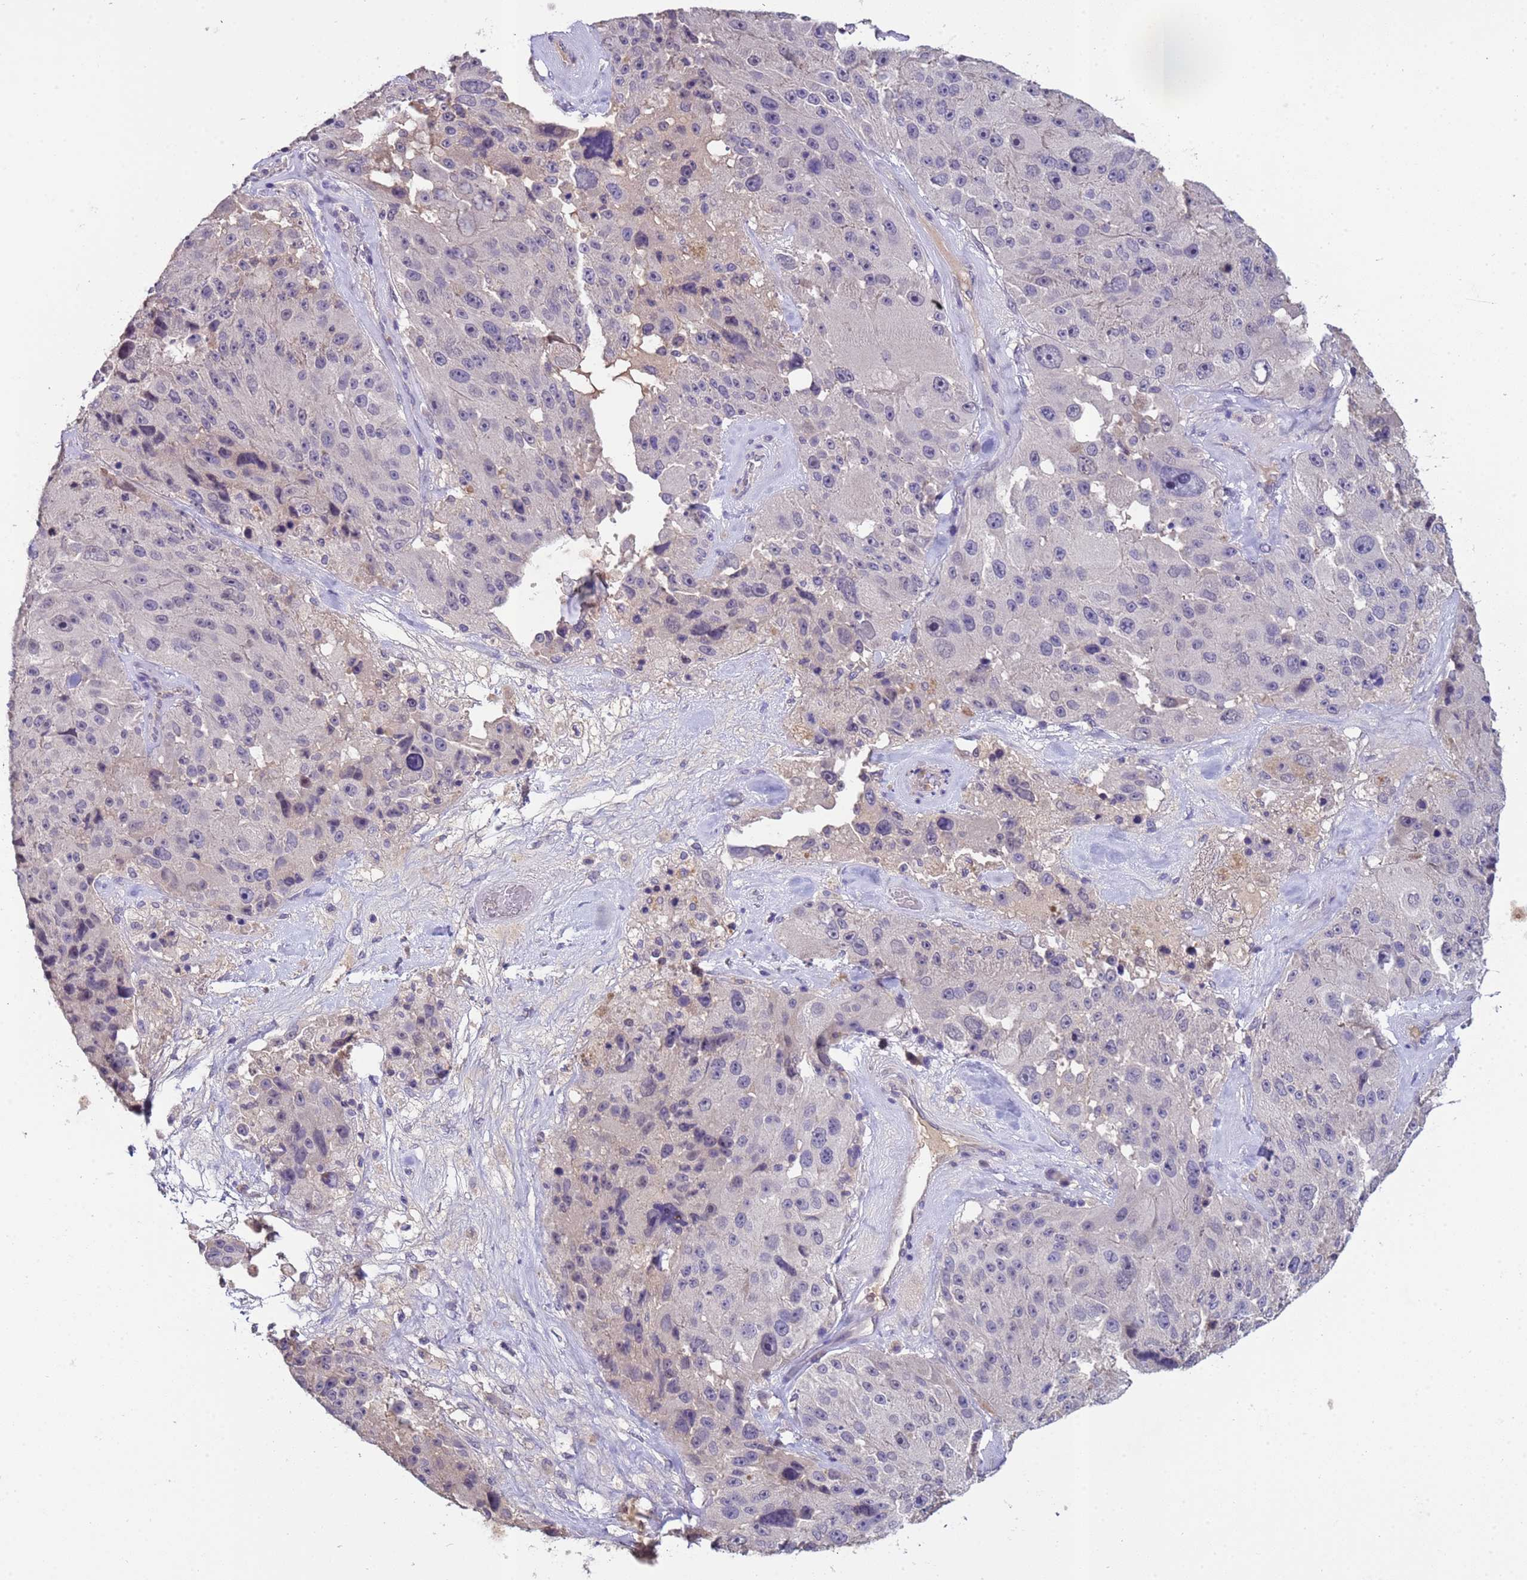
{"staining": {"intensity": "negative", "quantity": "none", "location": "none"}, "tissue": "melanoma", "cell_type": "Tumor cells", "image_type": "cancer", "snomed": [{"axis": "morphology", "description": "Malignant melanoma, Metastatic site"}, {"axis": "topography", "description": "Lymph node"}], "caption": "Human melanoma stained for a protein using IHC shows no positivity in tumor cells.", "gene": "ZNF248", "patient": {"sex": "male", "age": 62}}